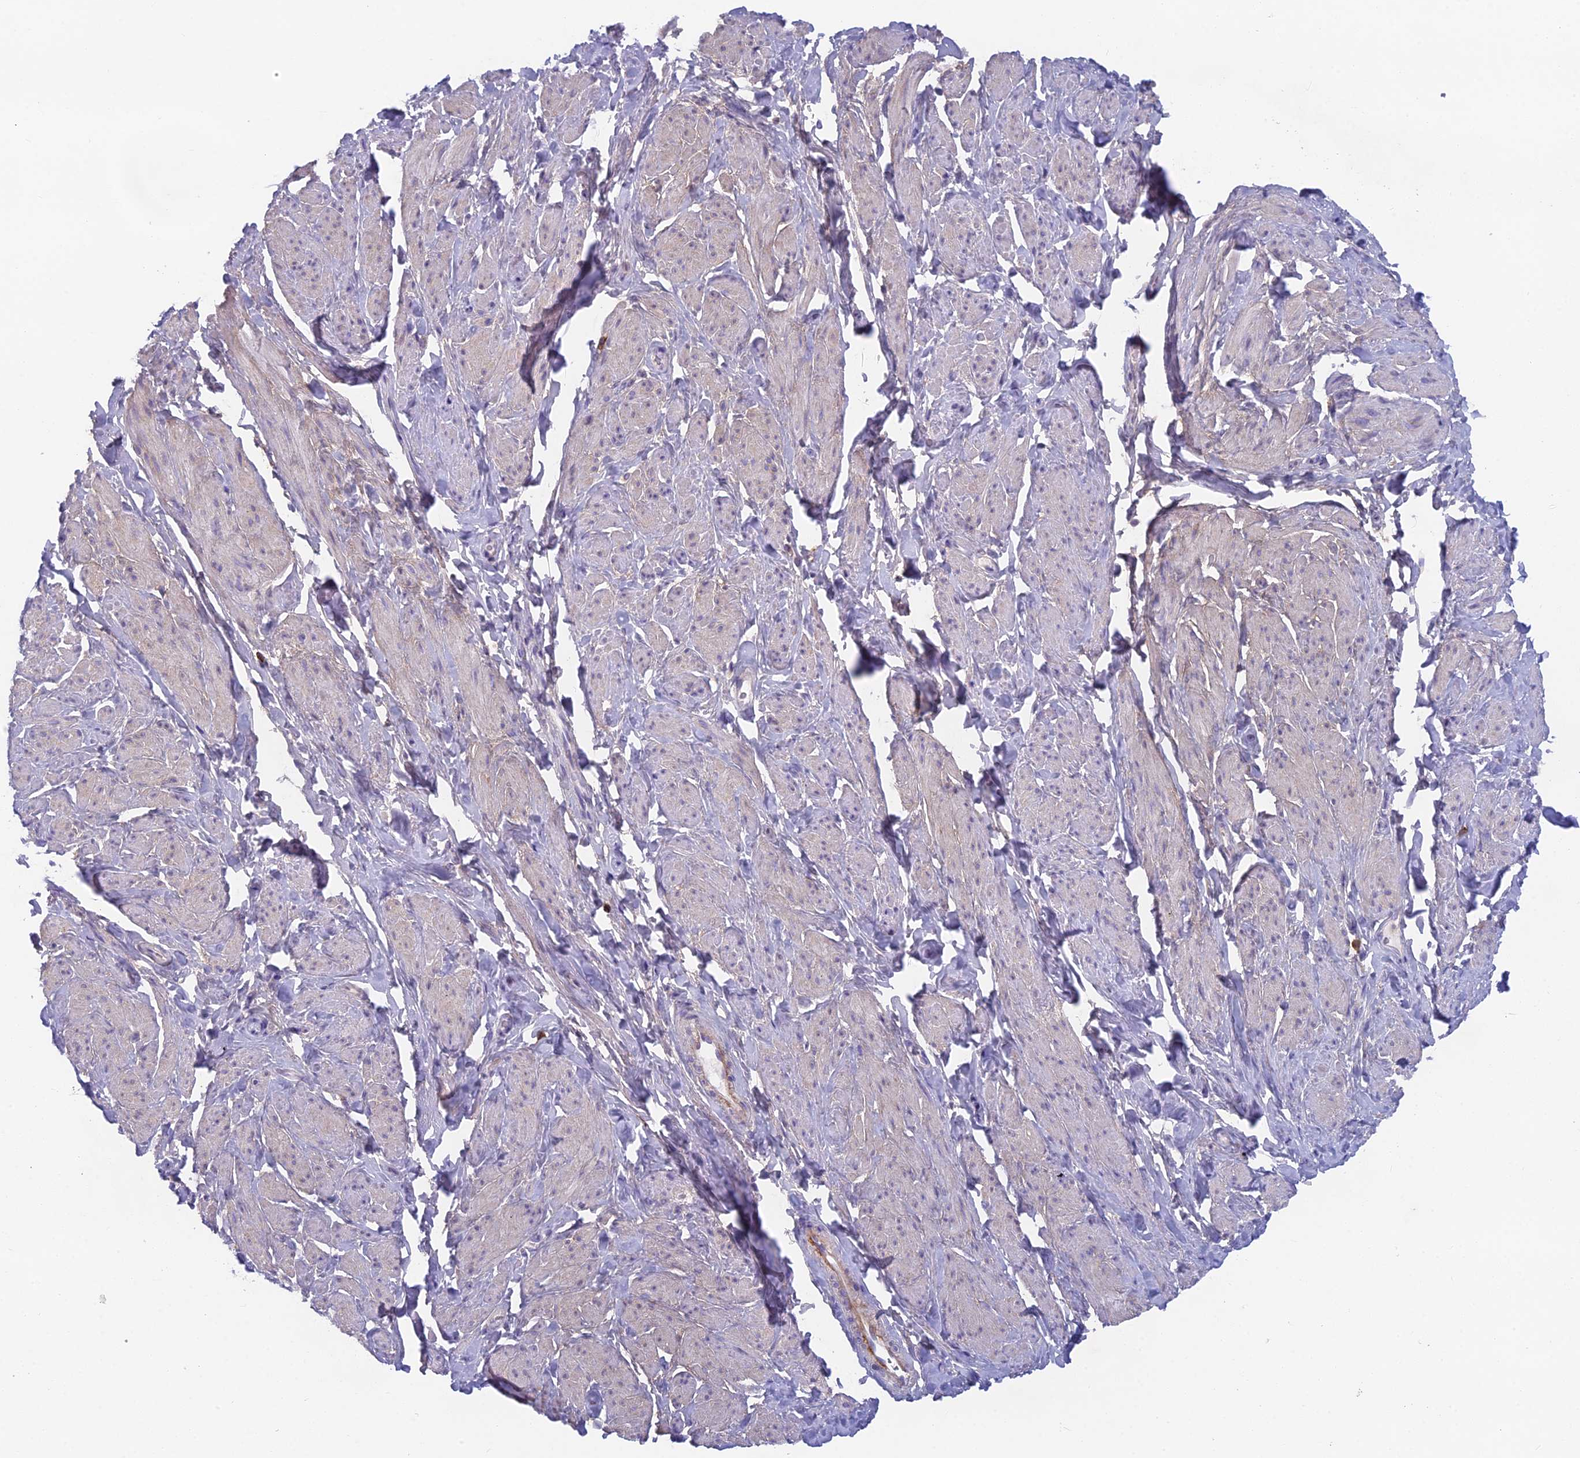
{"staining": {"intensity": "weak", "quantity": "<25%", "location": "cytoplasmic/membranous"}, "tissue": "smooth muscle", "cell_type": "Smooth muscle cells", "image_type": "normal", "snomed": [{"axis": "morphology", "description": "Normal tissue, NOS"}, {"axis": "topography", "description": "Smooth muscle"}, {"axis": "topography", "description": "Peripheral nerve tissue"}], "caption": "DAB (3,3'-diaminobenzidine) immunohistochemical staining of benign smooth muscle demonstrates no significant expression in smooth muscle cells.", "gene": "ABI3BP", "patient": {"sex": "male", "age": 69}}